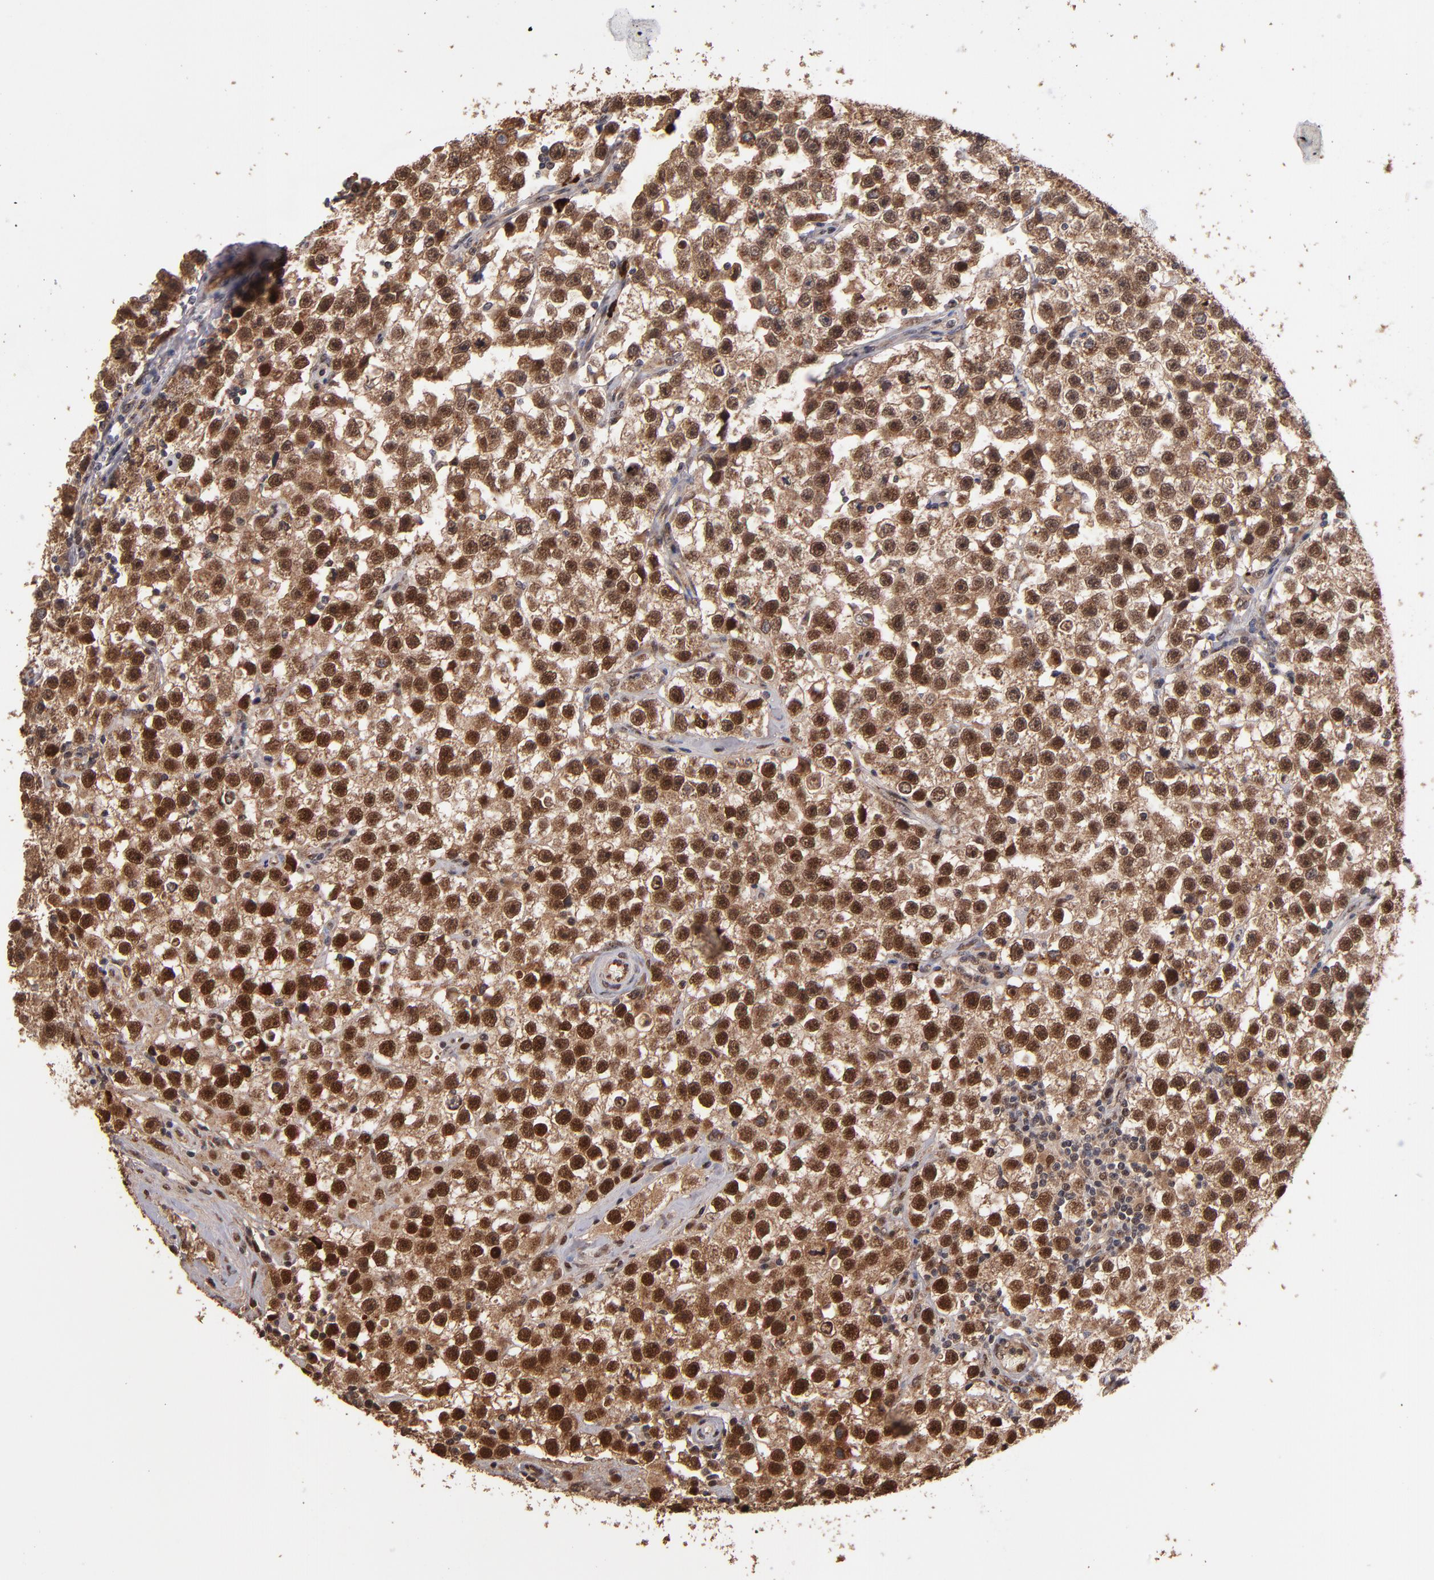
{"staining": {"intensity": "strong", "quantity": ">75%", "location": "cytoplasmic/membranous,nuclear"}, "tissue": "testis cancer", "cell_type": "Tumor cells", "image_type": "cancer", "snomed": [{"axis": "morphology", "description": "Seminoma, NOS"}, {"axis": "topography", "description": "Testis"}], "caption": "This histopathology image shows IHC staining of testis cancer, with high strong cytoplasmic/membranous and nuclear staining in approximately >75% of tumor cells.", "gene": "EAPP", "patient": {"sex": "male", "age": 32}}